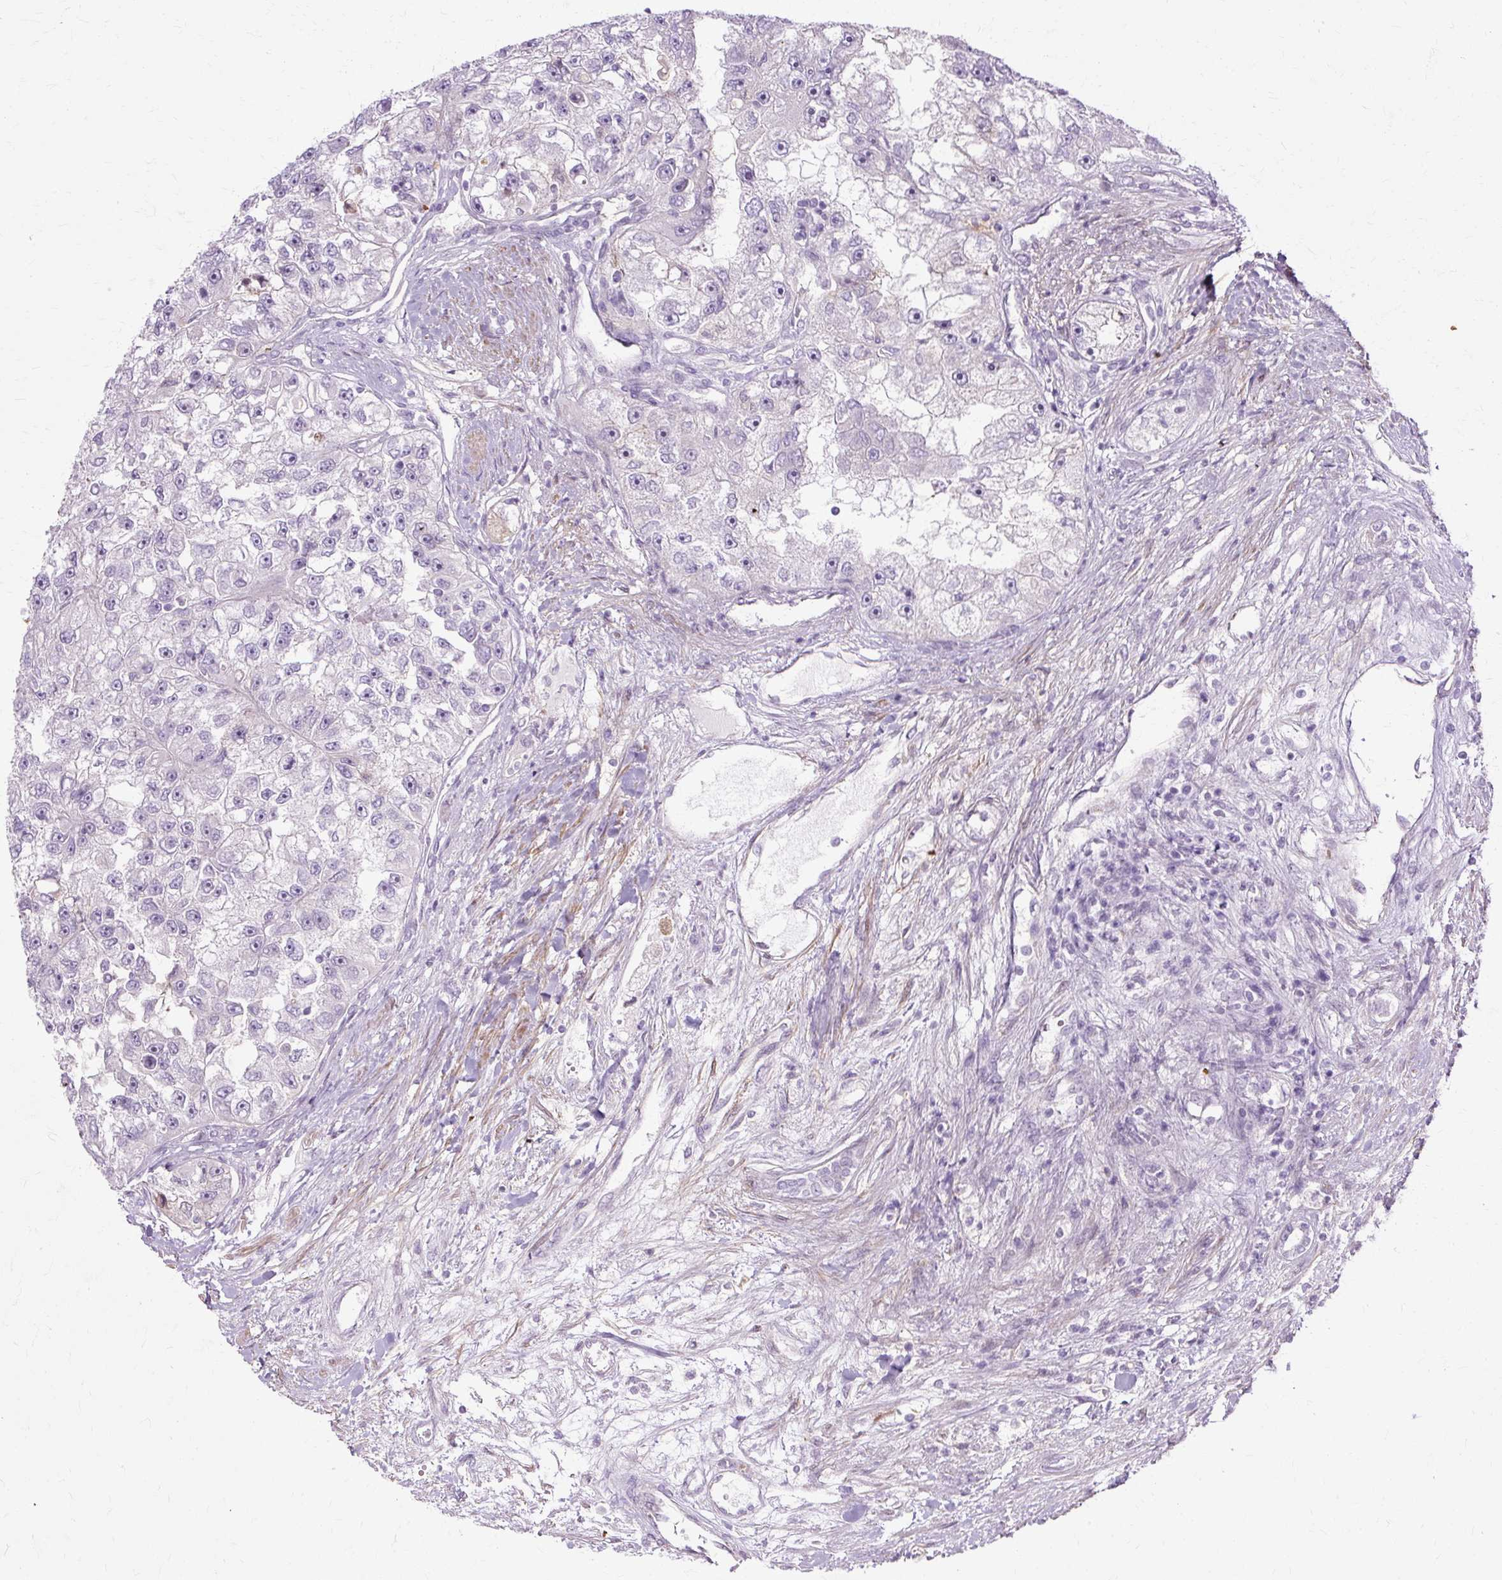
{"staining": {"intensity": "negative", "quantity": "none", "location": "none"}, "tissue": "renal cancer", "cell_type": "Tumor cells", "image_type": "cancer", "snomed": [{"axis": "morphology", "description": "Adenocarcinoma, NOS"}, {"axis": "topography", "description": "Kidney"}], "caption": "DAB immunohistochemical staining of renal cancer displays no significant positivity in tumor cells.", "gene": "CNN3", "patient": {"sex": "male", "age": 63}}